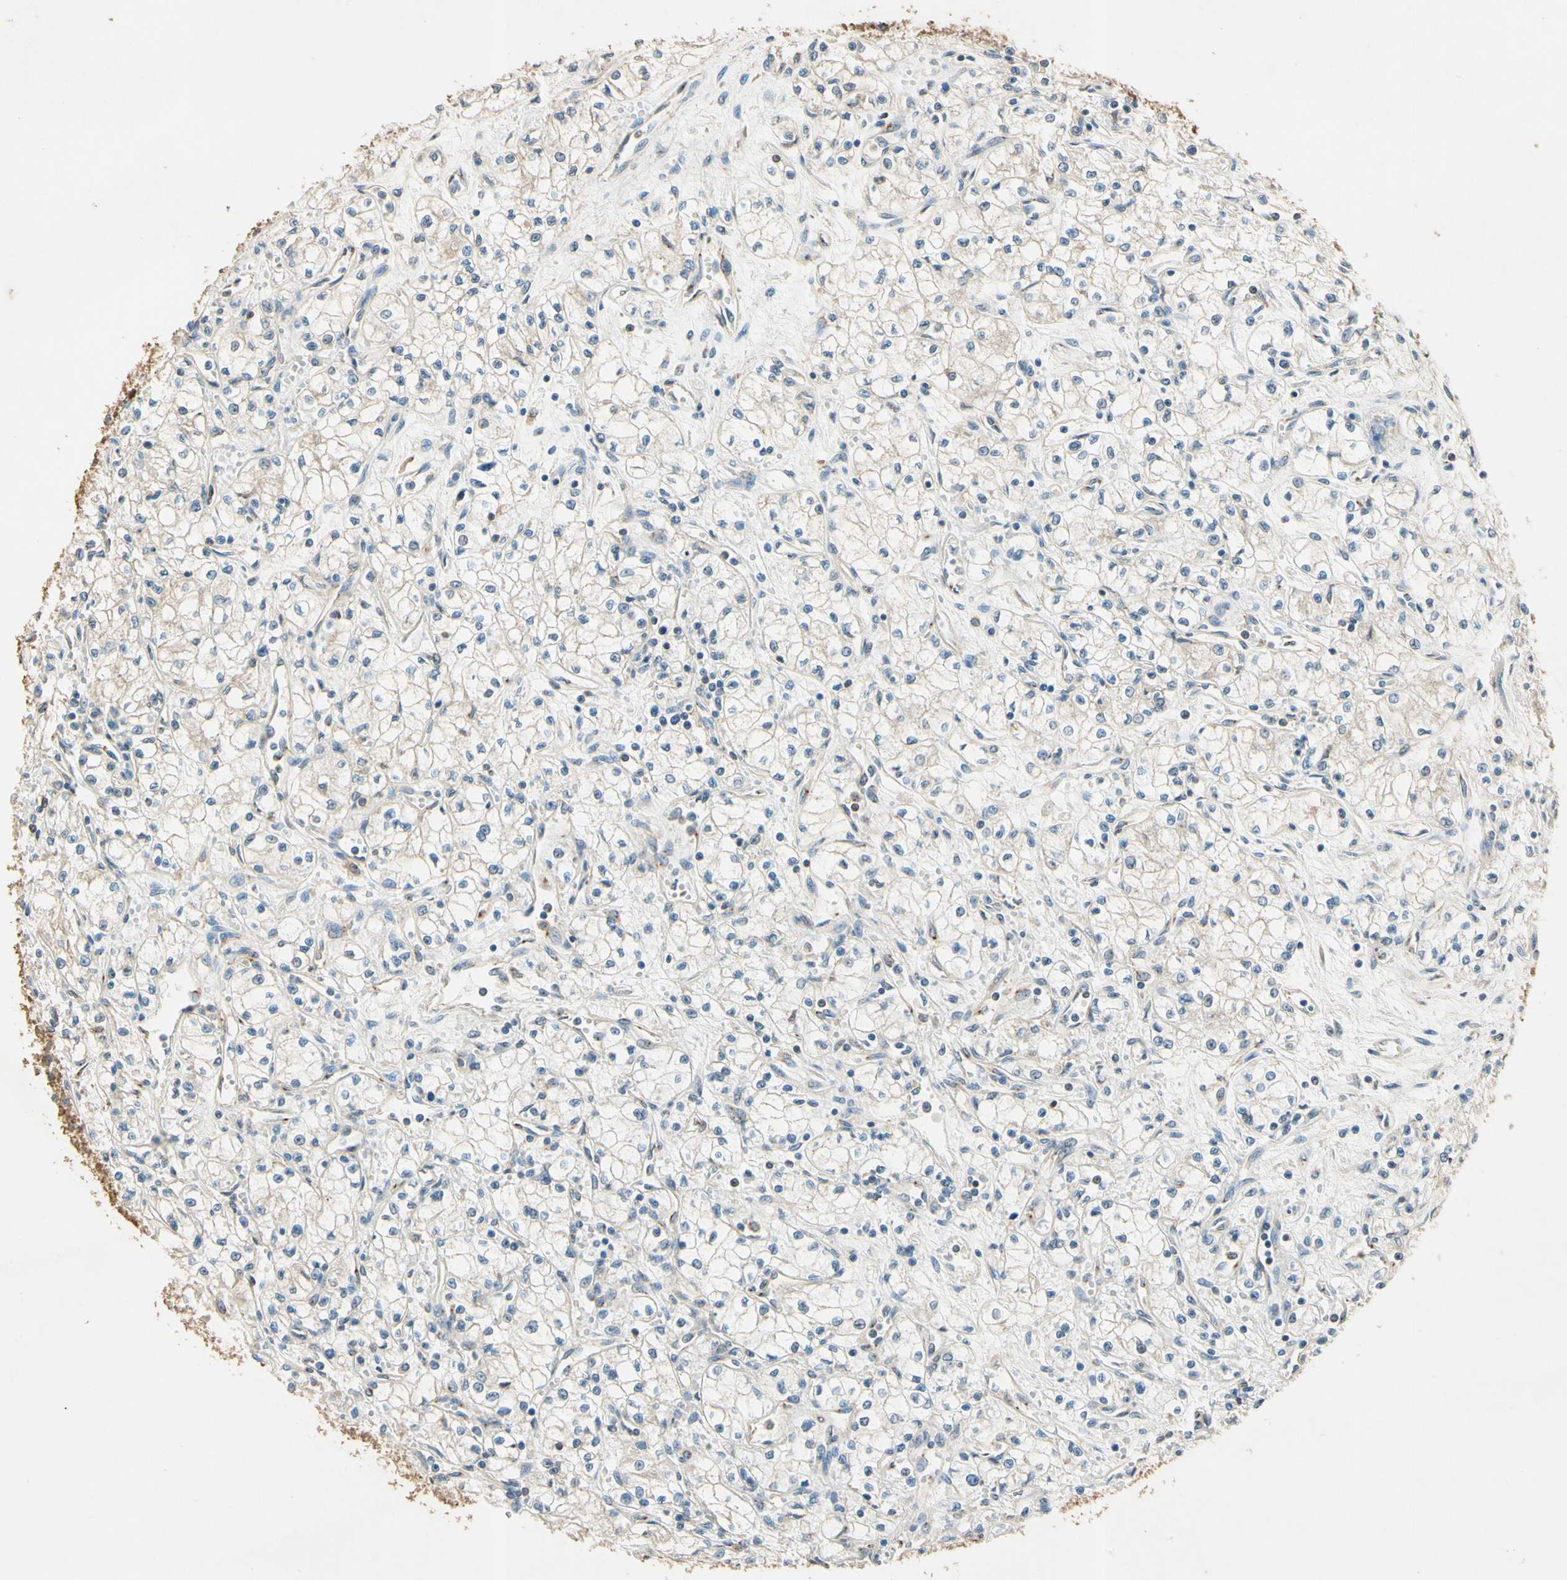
{"staining": {"intensity": "weak", "quantity": "<25%", "location": "cytoplasmic/membranous"}, "tissue": "renal cancer", "cell_type": "Tumor cells", "image_type": "cancer", "snomed": [{"axis": "morphology", "description": "Normal tissue, NOS"}, {"axis": "morphology", "description": "Adenocarcinoma, NOS"}, {"axis": "topography", "description": "Kidney"}], "caption": "Protein analysis of renal adenocarcinoma exhibits no significant positivity in tumor cells.", "gene": "AKAP9", "patient": {"sex": "male", "age": 59}}